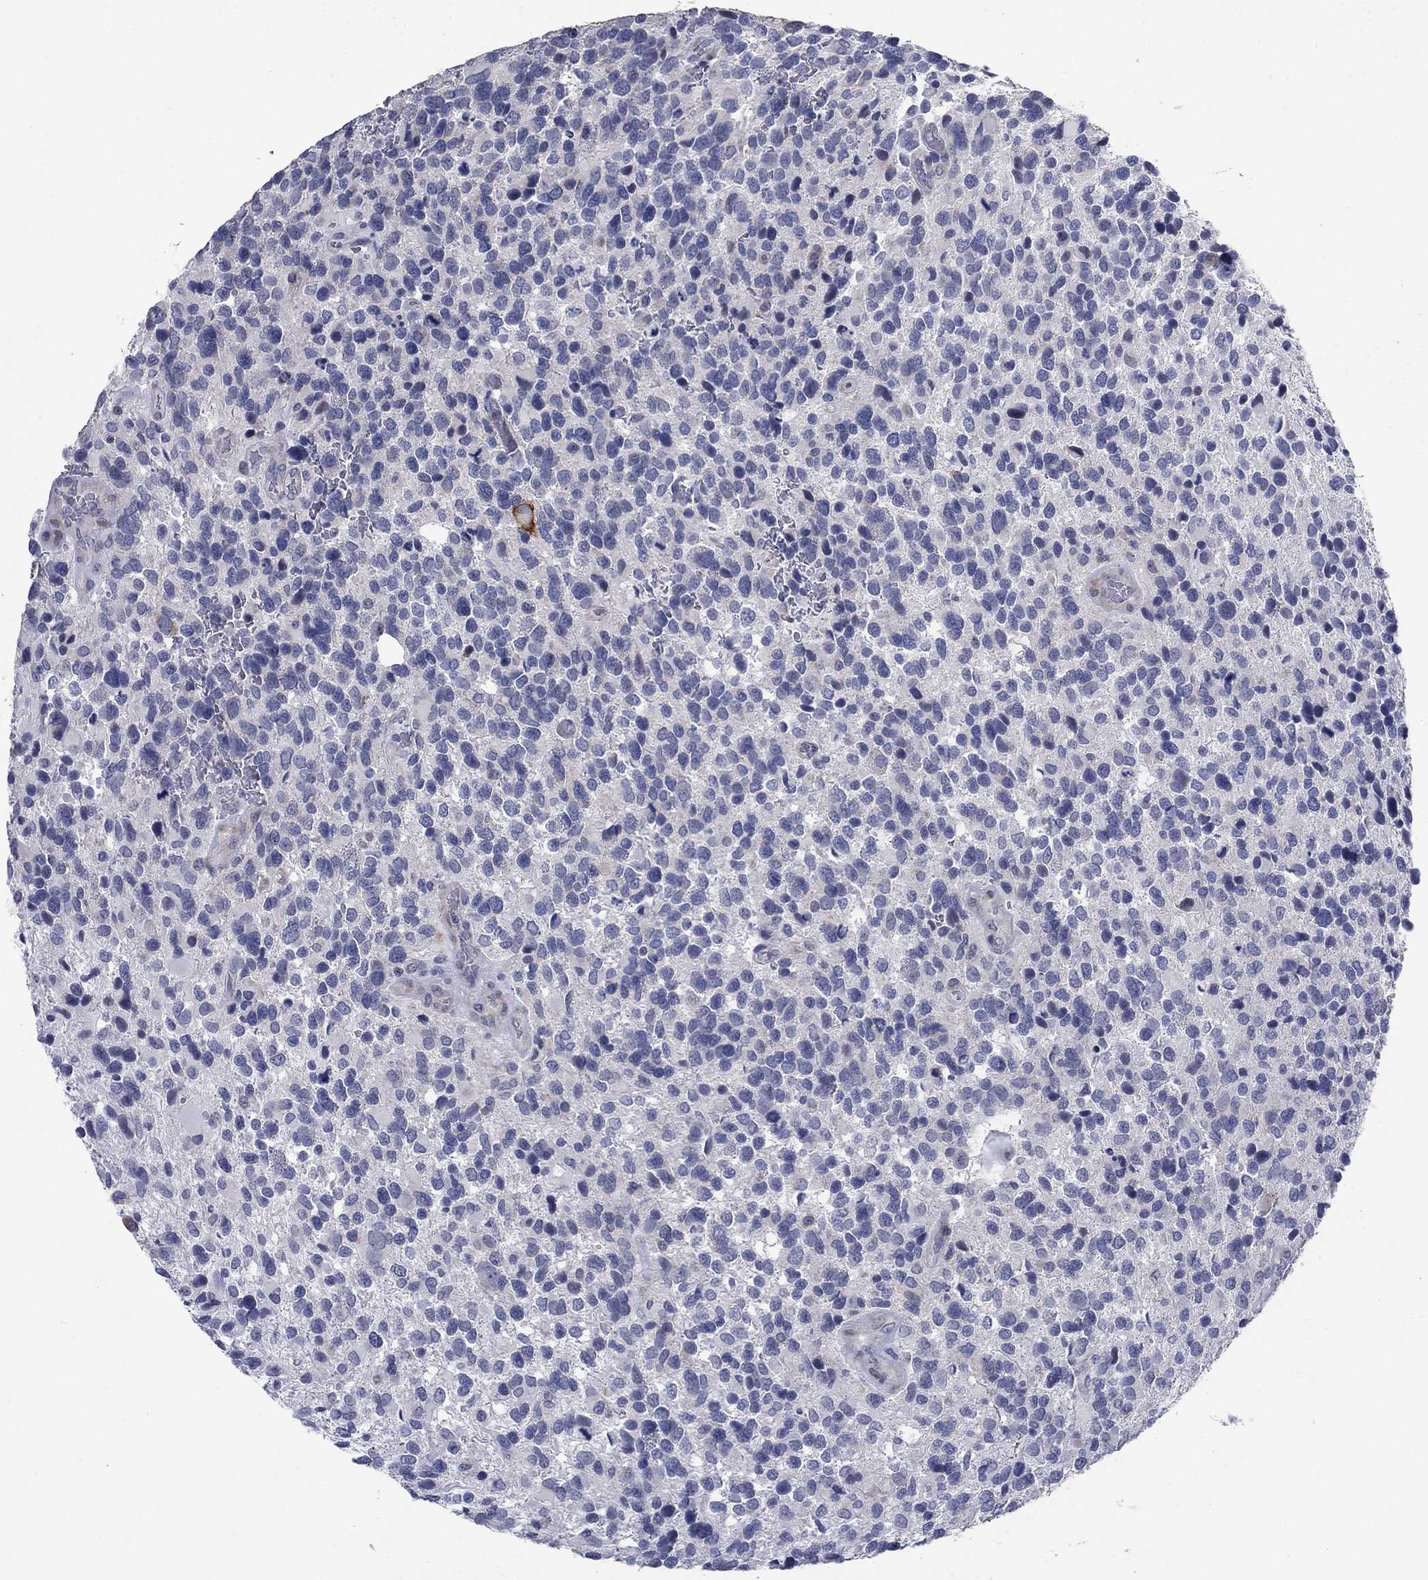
{"staining": {"intensity": "negative", "quantity": "none", "location": "none"}, "tissue": "glioma", "cell_type": "Tumor cells", "image_type": "cancer", "snomed": [{"axis": "morphology", "description": "Glioma, malignant, Low grade"}, {"axis": "topography", "description": "Brain"}], "caption": "Immunohistochemistry (IHC) image of neoplastic tissue: glioma stained with DAB demonstrates no significant protein positivity in tumor cells. Nuclei are stained in blue.", "gene": "SDC1", "patient": {"sex": "female", "age": 32}}